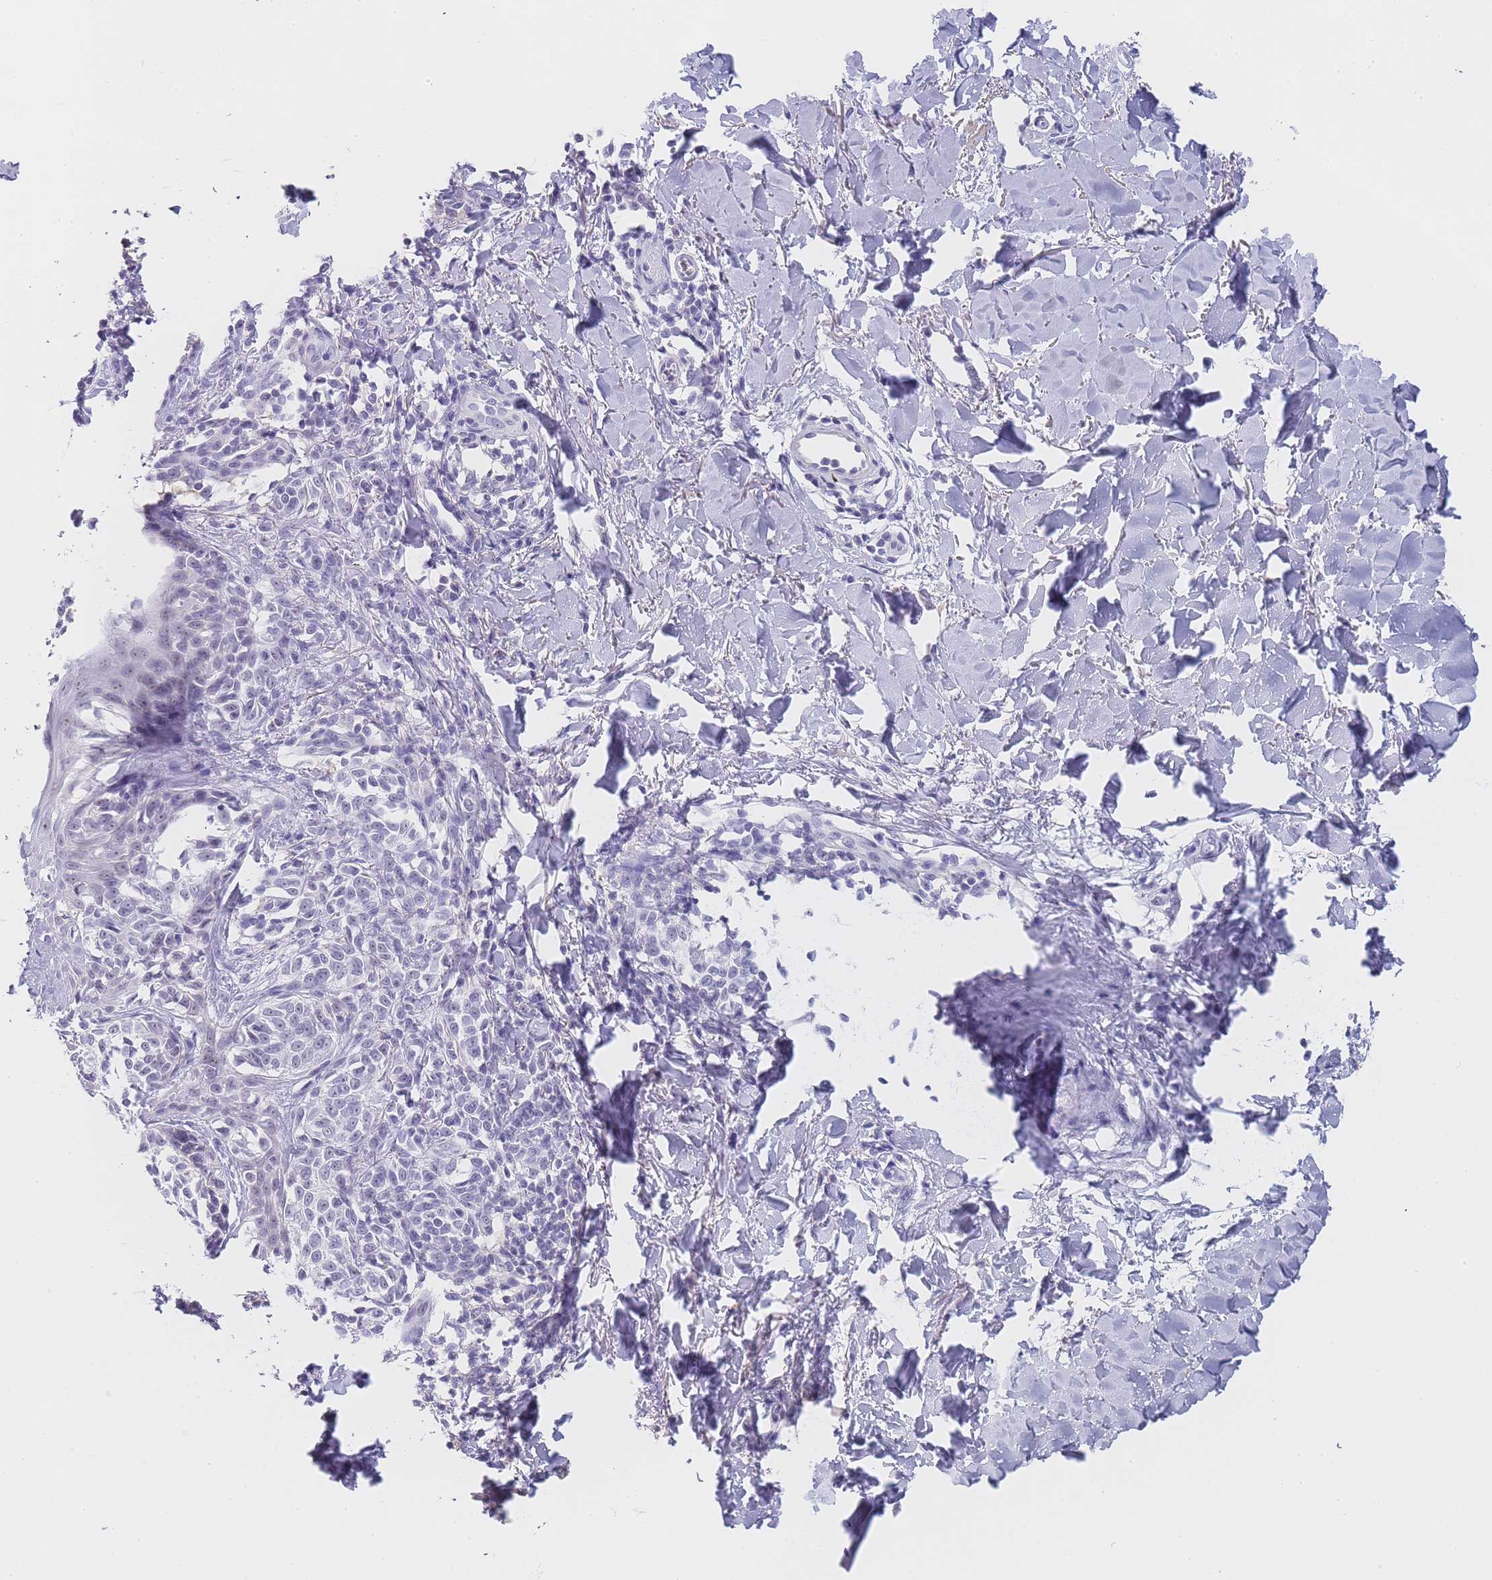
{"staining": {"intensity": "negative", "quantity": "none", "location": "none"}, "tissue": "melanoma", "cell_type": "Tumor cells", "image_type": "cancer", "snomed": [{"axis": "morphology", "description": "Malignant melanoma, NOS"}, {"axis": "topography", "description": "Skin of upper extremity"}], "caption": "Protein analysis of melanoma exhibits no significant staining in tumor cells.", "gene": "NOP14", "patient": {"sex": "male", "age": 40}}